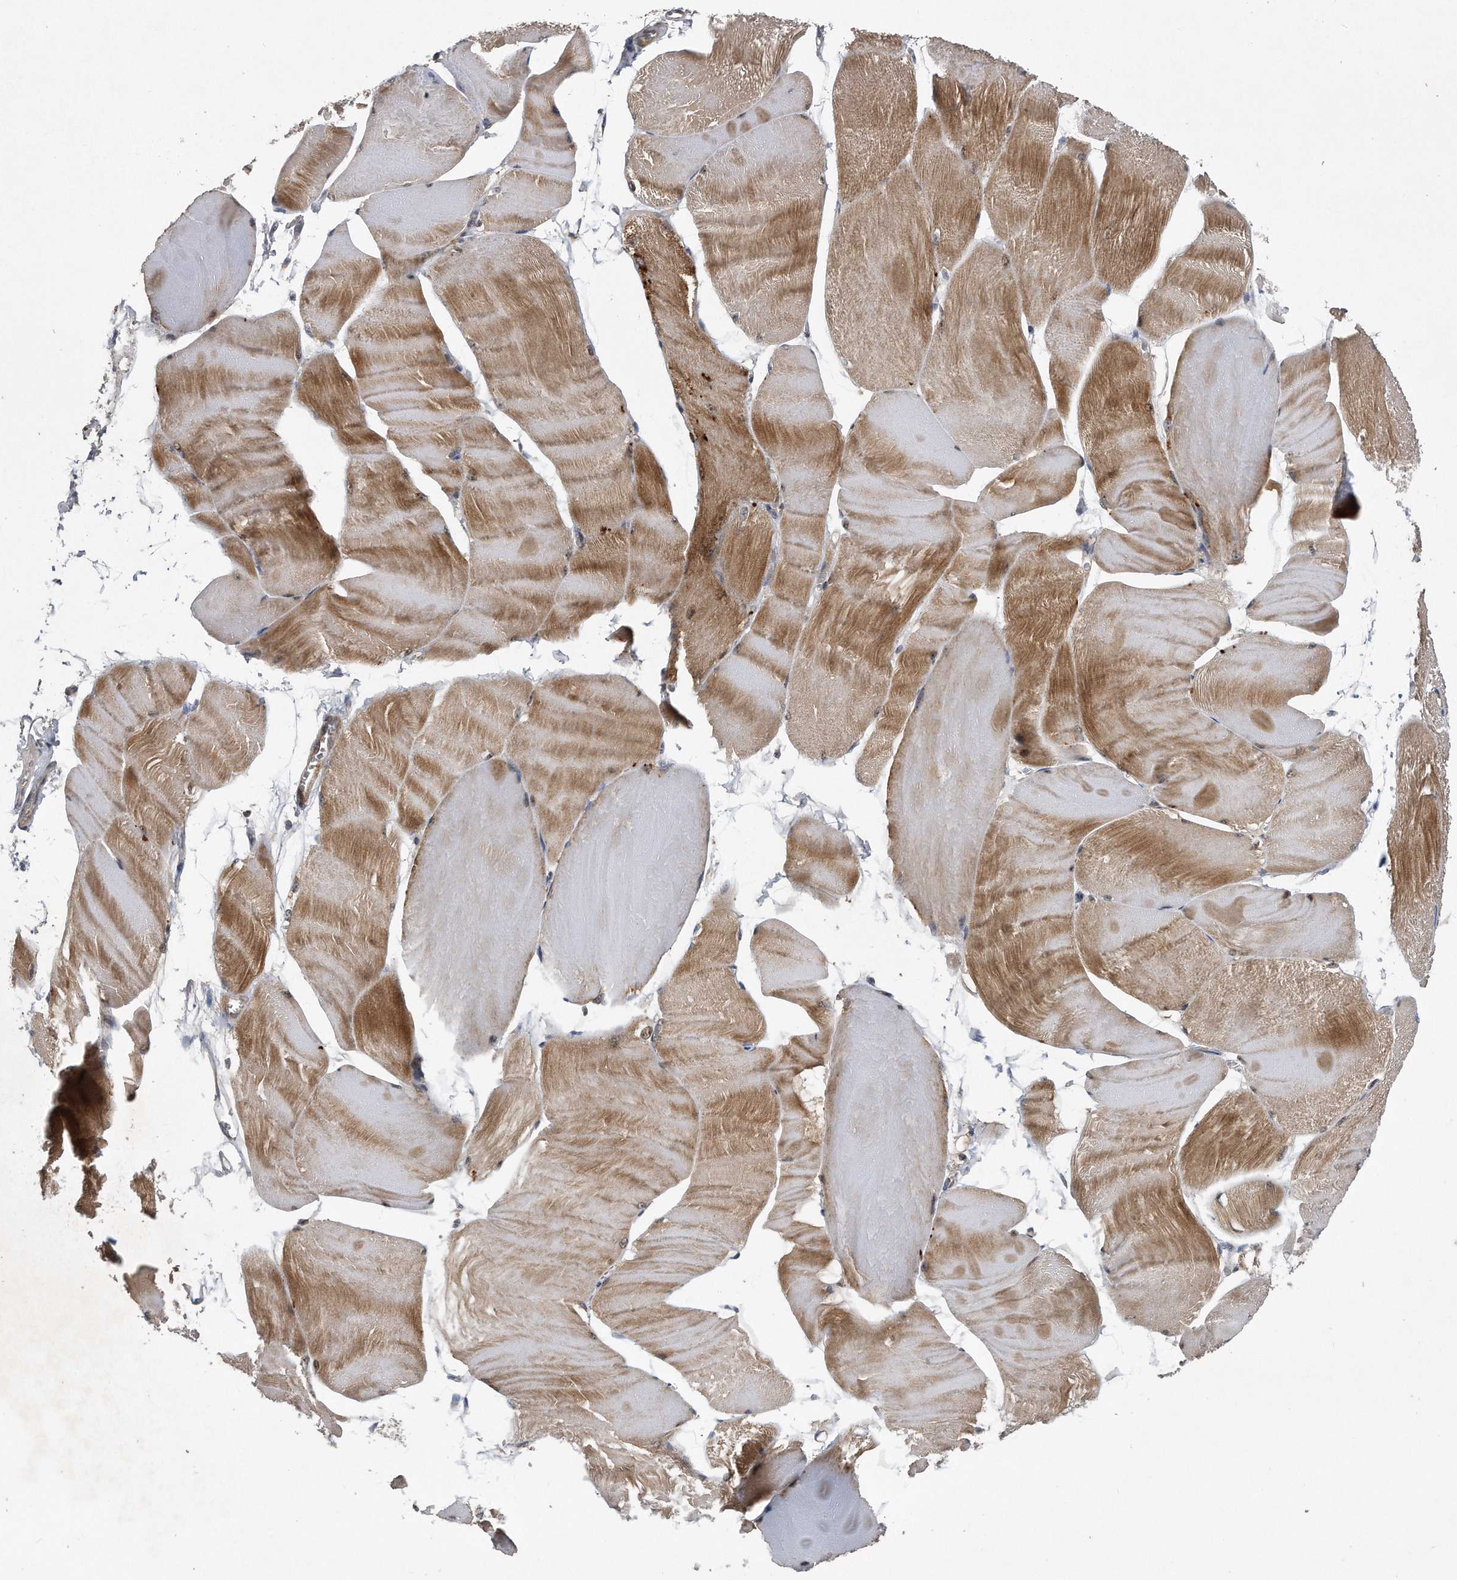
{"staining": {"intensity": "strong", "quantity": "25%-75%", "location": "cytoplasmic/membranous"}, "tissue": "skeletal muscle", "cell_type": "Myocytes", "image_type": "normal", "snomed": [{"axis": "morphology", "description": "Normal tissue, NOS"}, {"axis": "morphology", "description": "Basal cell carcinoma"}, {"axis": "topography", "description": "Skeletal muscle"}], "caption": "High-power microscopy captured an immunohistochemistry (IHC) histopathology image of benign skeletal muscle, revealing strong cytoplasmic/membranous positivity in about 25%-75% of myocytes.", "gene": "ALPK2", "patient": {"sex": "female", "age": 64}}